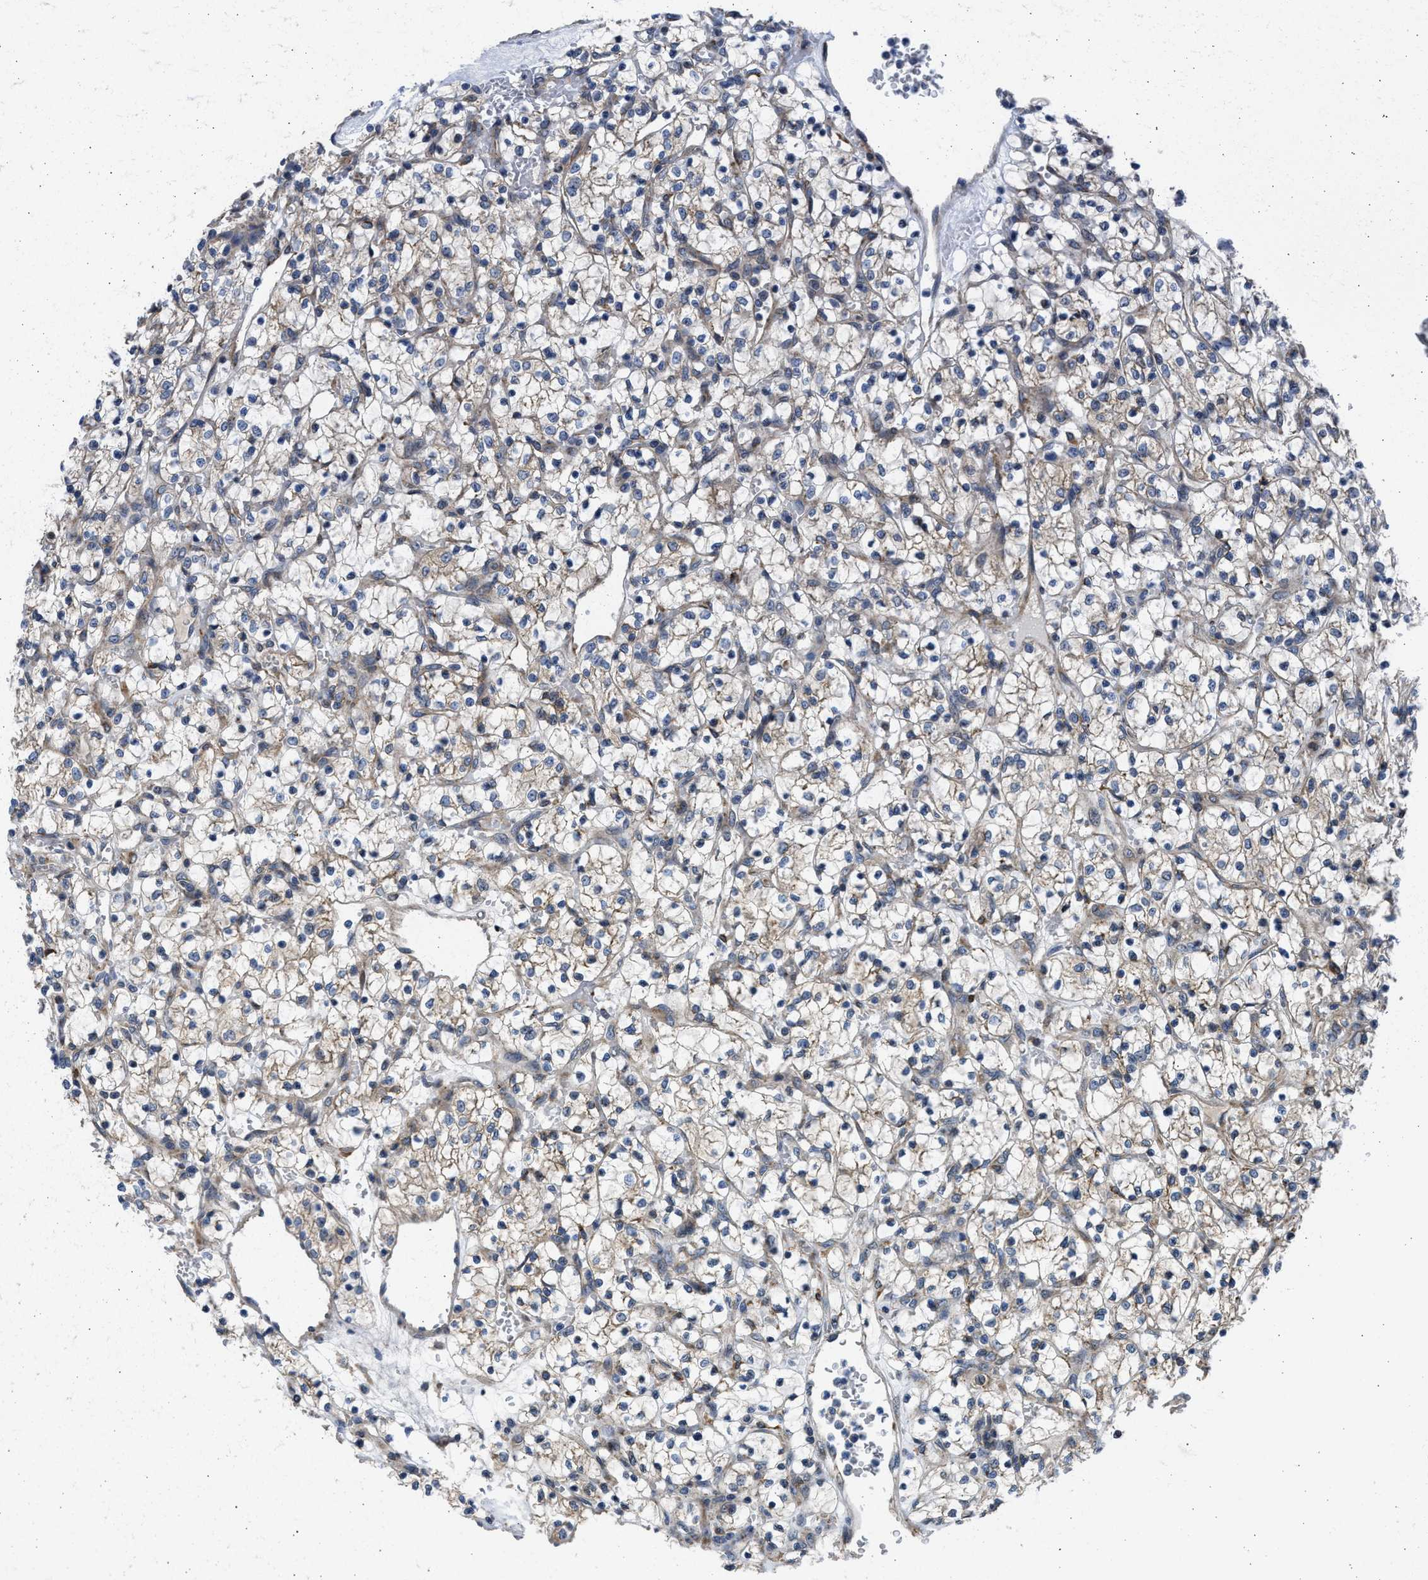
{"staining": {"intensity": "weak", "quantity": "<25%", "location": "cytoplasmic/membranous"}, "tissue": "renal cancer", "cell_type": "Tumor cells", "image_type": "cancer", "snomed": [{"axis": "morphology", "description": "Adenocarcinoma, NOS"}, {"axis": "topography", "description": "Kidney"}], "caption": "DAB (3,3'-diaminobenzidine) immunohistochemical staining of human renal adenocarcinoma shows no significant positivity in tumor cells. (Stains: DAB IHC with hematoxylin counter stain, Microscopy: brightfield microscopy at high magnification).", "gene": "PLD2", "patient": {"sex": "female", "age": 69}}